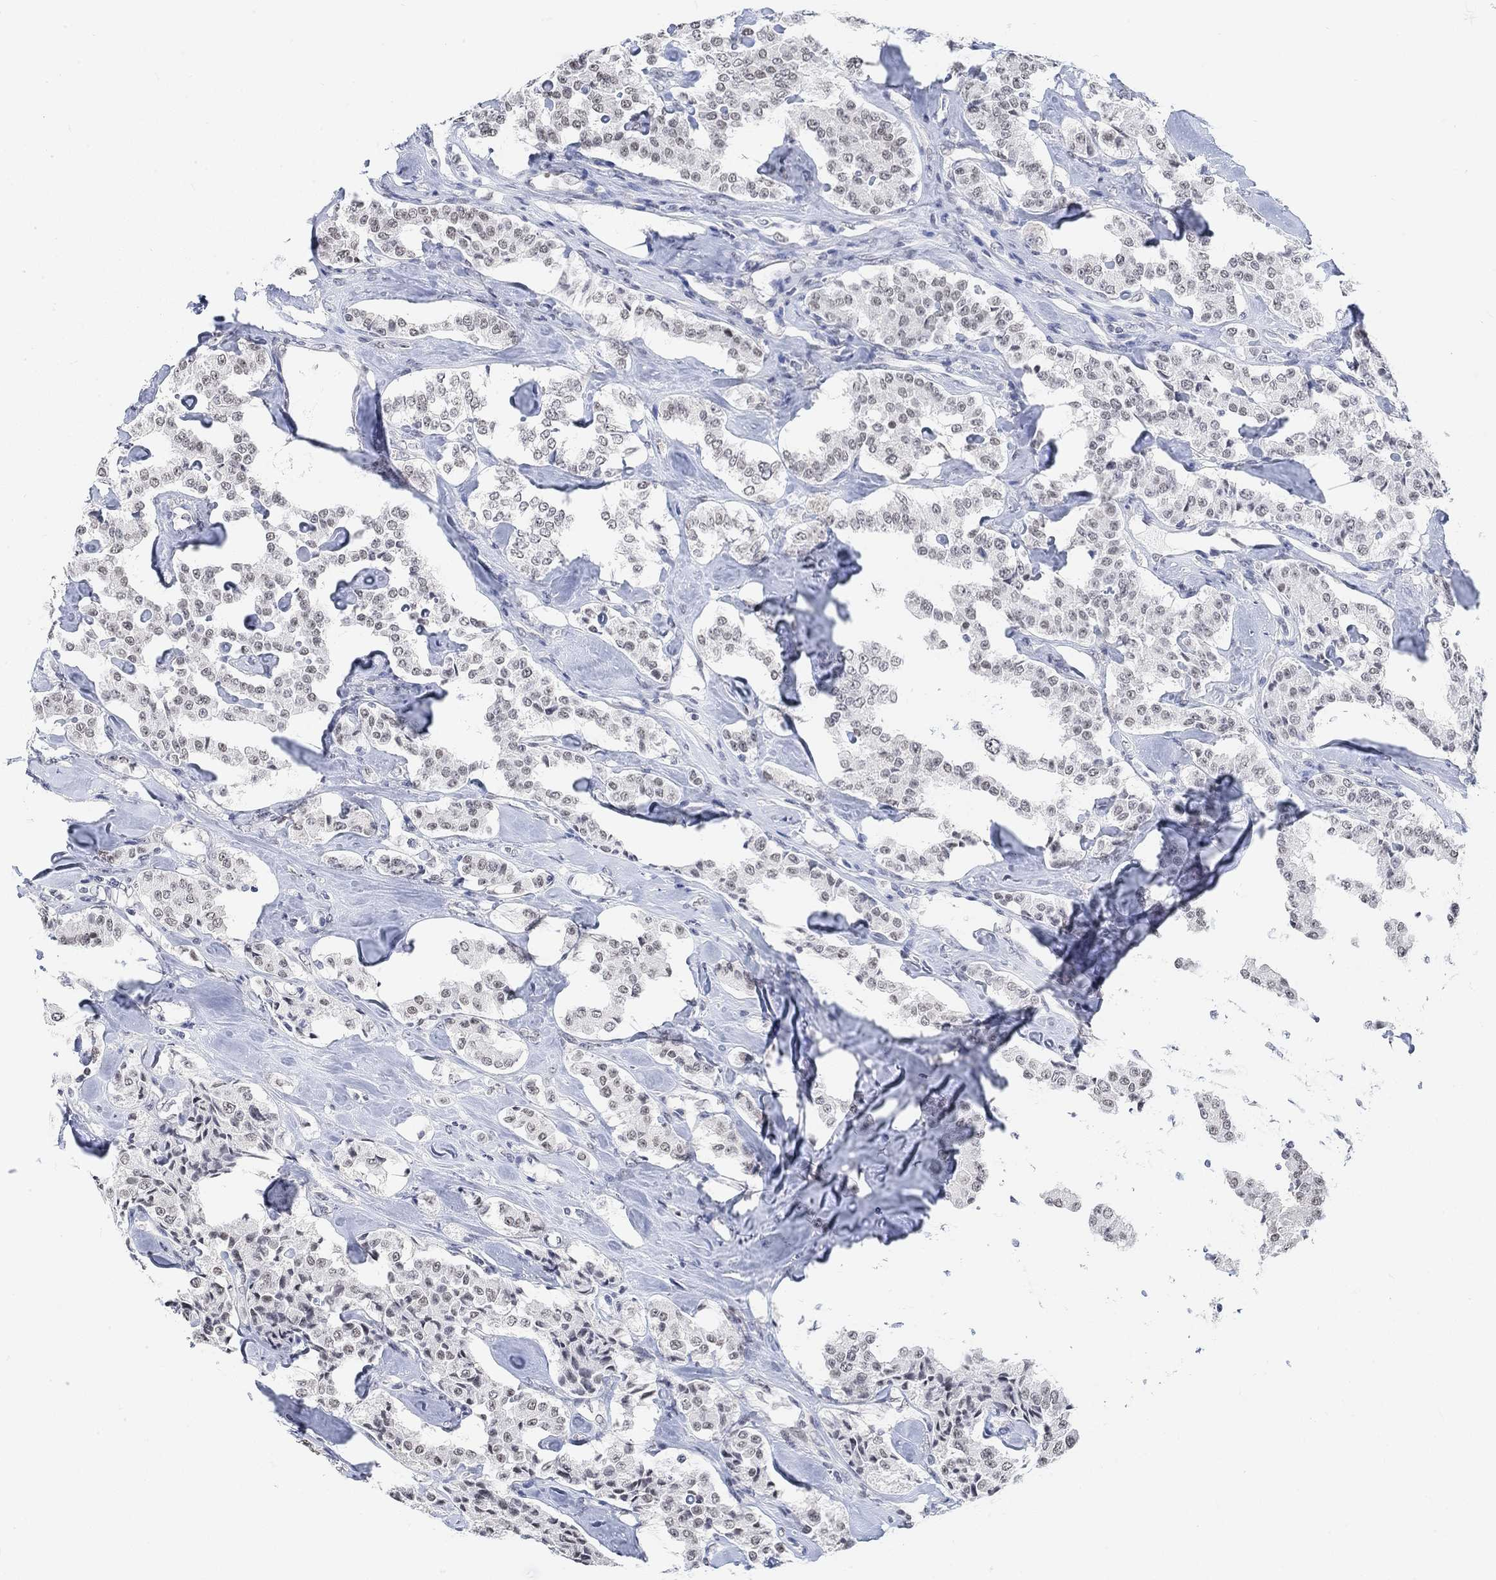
{"staining": {"intensity": "weak", "quantity": "25%-75%", "location": "nuclear"}, "tissue": "carcinoid", "cell_type": "Tumor cells", "image_type": "cancer", "snomed": [{"axis": "morphology", "description": "Carcinoid, malignant, NOS"}, {"axis": "topography", "description": "Pancreas"}], "caption": "Tumor cells demonstrate low levels of weak nuclear positivity in approximately 25%-75% of cells in carcinoid (malignant).", "gene": "PURG", "patient": {"sex": "male", "age": 41}}